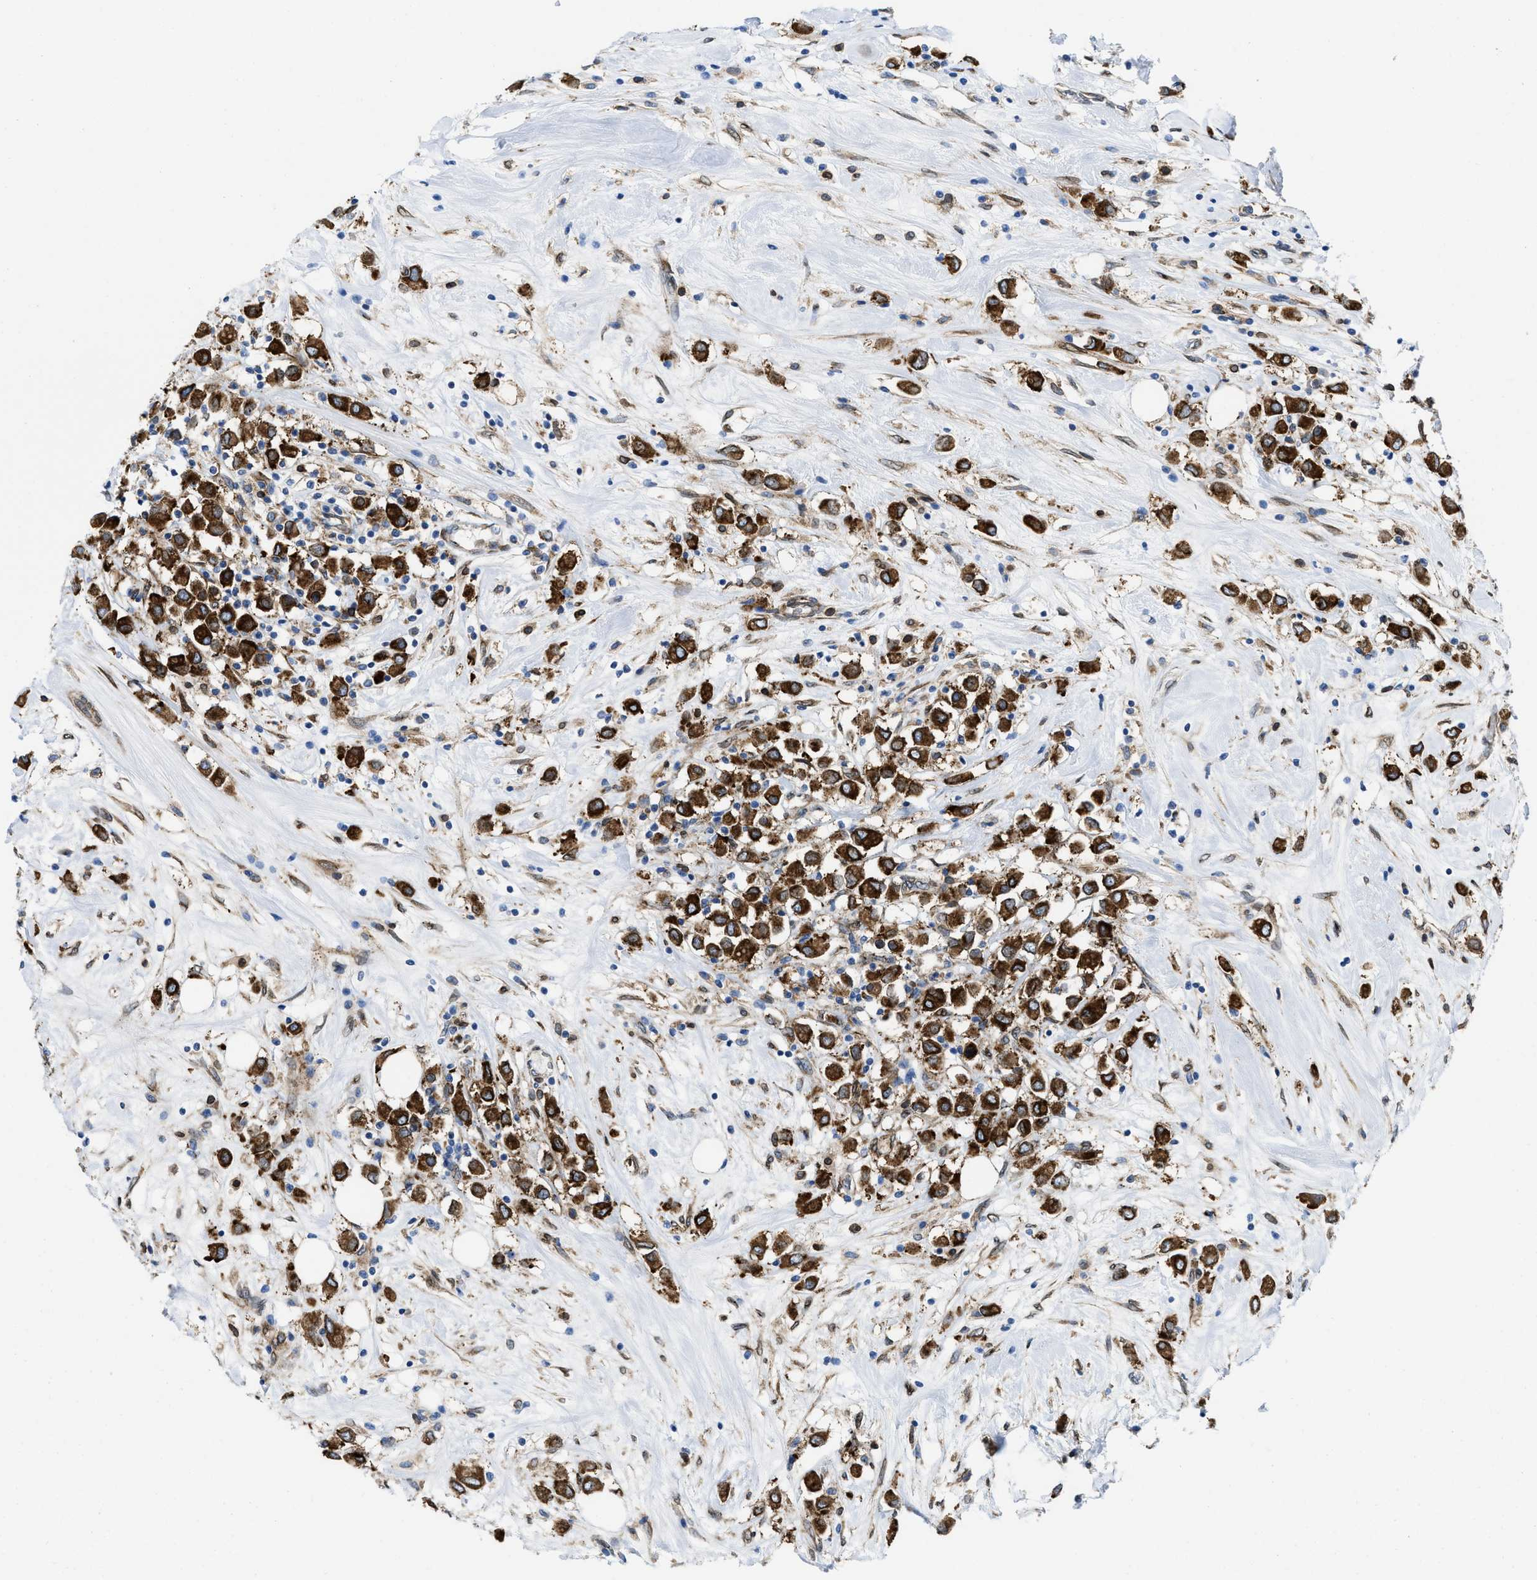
{"staining": {"intensity": "strong", "quantity": ">75%", "location": "cytoplasmic/membranous"}, "tissue": "breast cancer", "cell_type": "Tumor cells", "image_type": "cancer", "snomed": [{"axis": "morphology", "description": "Duct carcinoma"}, {"axis": "topography", "description": "Breast"}], "caption": "Breast cancer was stained to show a protein in brown. There is high levels of strong cytoplasmic/membranous staining in about >75% of tumor cells.", "gene": "ERLIN2", "patient": {"sex": "female", "age": 61}}